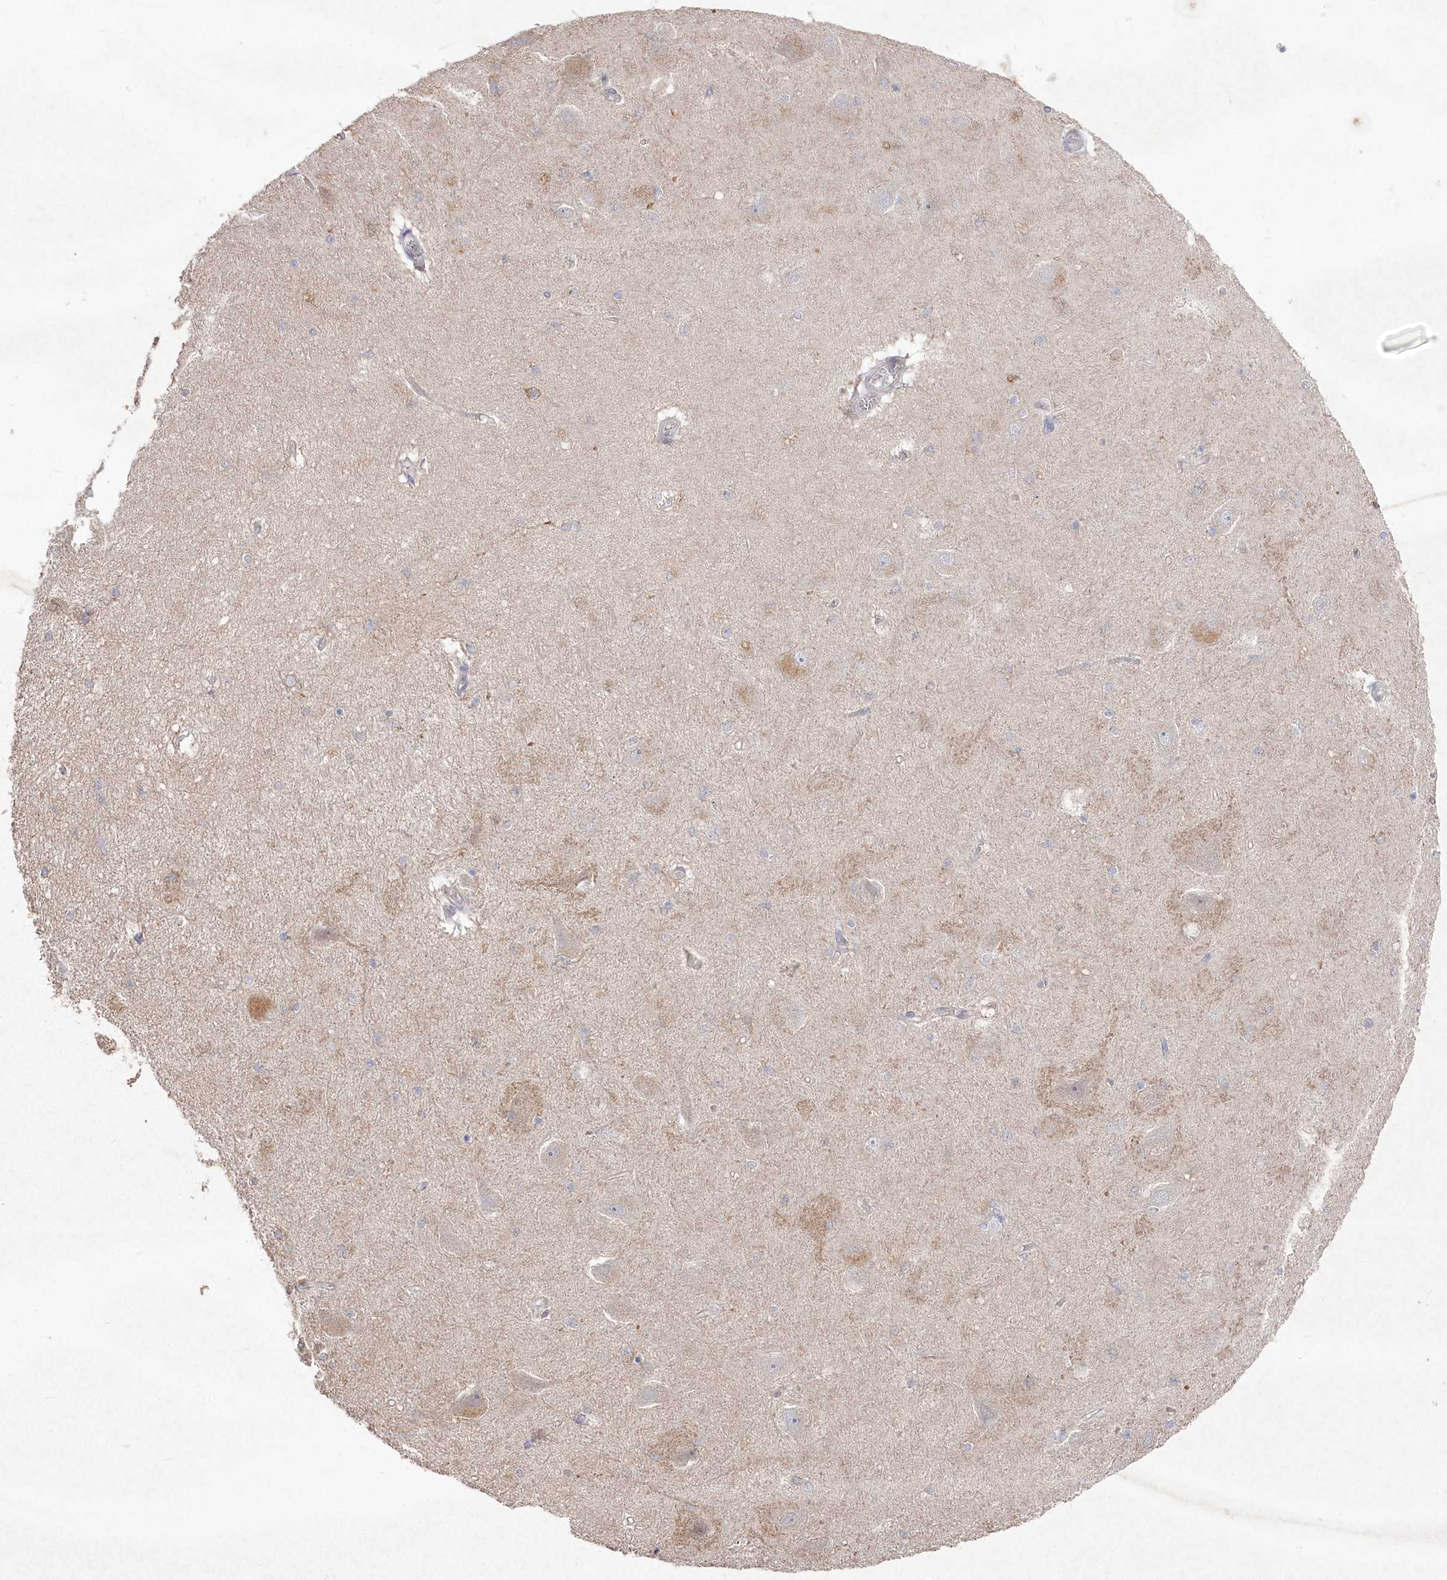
{"staining": {"intensity": "negative", "quantity": "none", "location": "none"}, "tissue": "hippocampus", "cell_type": "Glial cells", "image_type": "normal", "snomed": [{"axis": "morphology", "description": "Normal tissue, NOS"}, {"axis": "topography", "description": "Hippocampus"}], "caption": "IHC micrograph of unremarkable human hippocampus stained for a protein (brown), which displays no staining in glial cells. (Stains: DAB (3,3'-diaminobenzidine) immunohistochemistry (IHC) with hematoxylin counter stain, Microscopy: brightfield microscopy at high magnification).", "gene": "TGFBRAP1", "patient": {"sex": "female", "age": 54}}